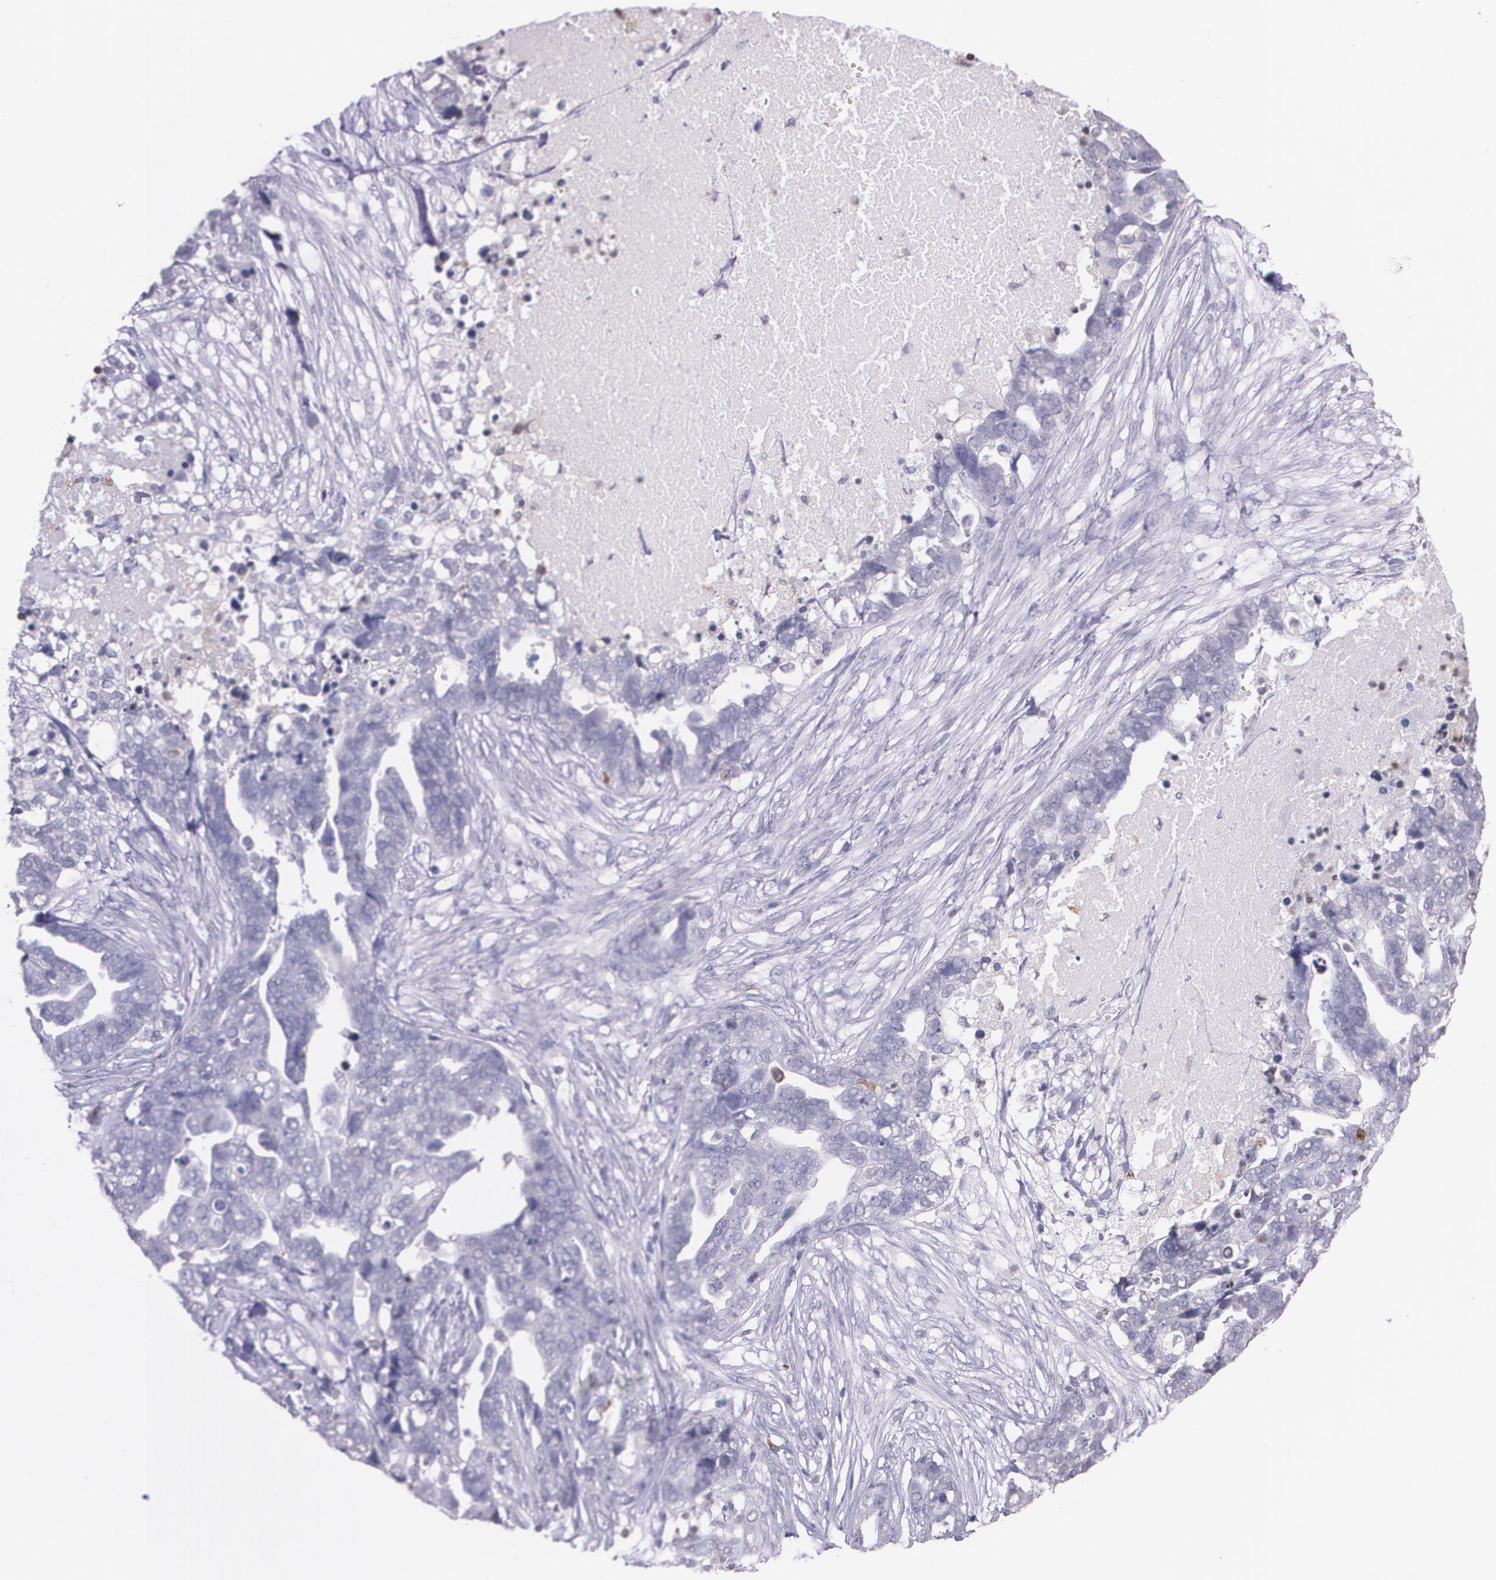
{"staining": {"intensity": "negative", "quantity": "none", "location": "none"}, "tissue": "ovarian cancer", "cell_type": "Tumor cells", "image_type": "cancer", "snomed": [{"axis": "morphology", "description": "Normal tissue, NOS"}, {"axis": "morphology", "description": "Cystadenocarcinoma, serous, NOS"}, {"axis": "topography", "description": "Fallopian tube"}, {"axis": "topography", "description": "Ovary"}], "caption": "IHC image of human ovarian cancer stained for a protein (brown), which displays no expression in tumor cells.", "gene": "RTN1", "patient": {"sex": "female", "age": 56}}